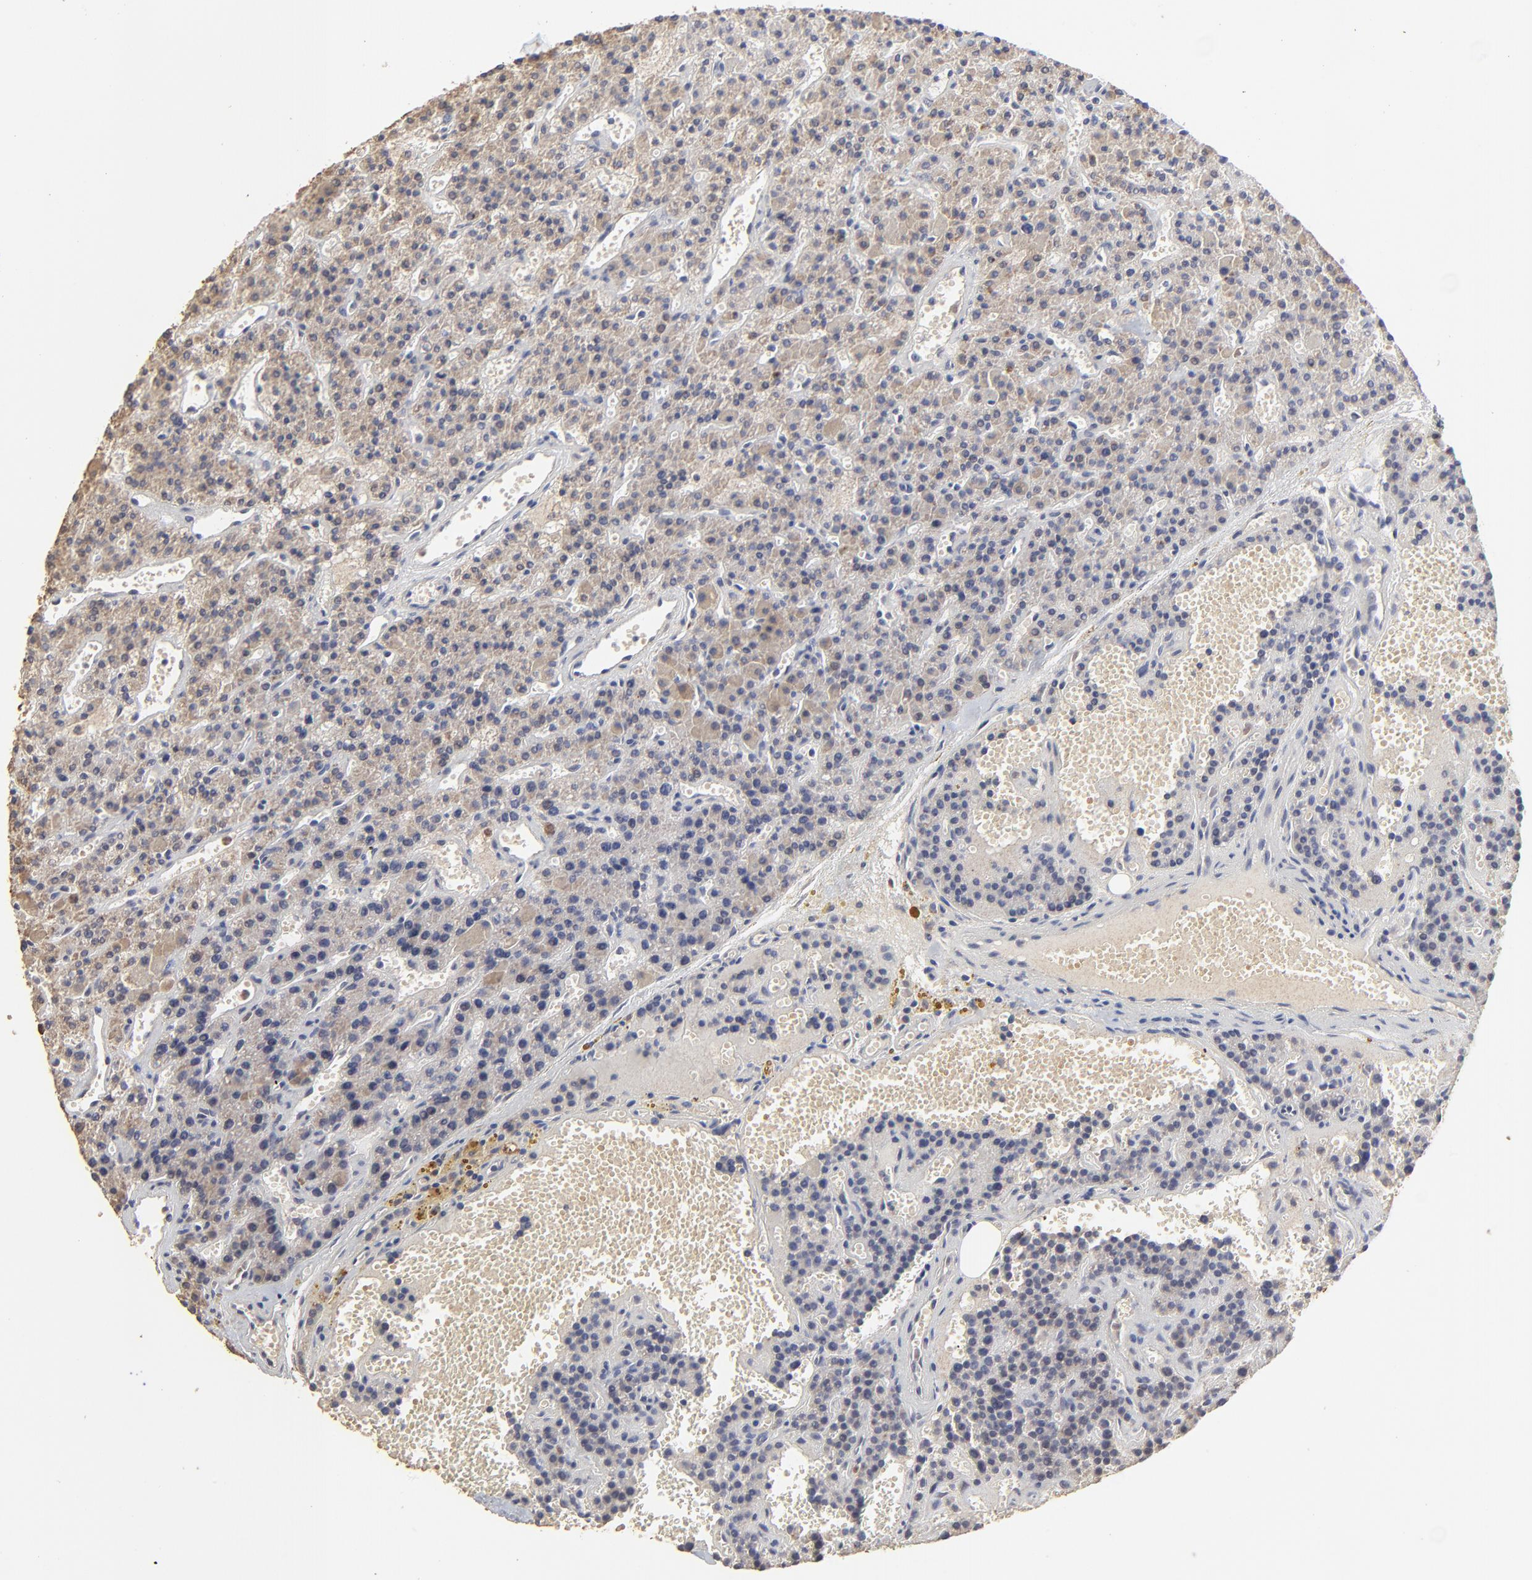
{"staining": {"intensity": "weak", "quantity": ">75%", "location": "cytoplasmic/membranous"}, "tissue": "parathyroid gland", "cell_type": "Glandular cells", "image_type": "normal", "snomed": [{"axis": "morphology", "description": "Normal tissue, NOS"}, {"axis": "topography", "description": "Parathyroid gland"}], "caption": "Immunohistochemistry staining of normal parathyroid gland, which shows low levels of weak cytoplasmic/membranous expression in about >75% of glandular cells indicating weak cytoplasmic/membranous protein expression. The staining was performed using DAB (brown) for protein detection and nuclei were counterstained in hematoxylin (blue).", "gene": "LGALS3", "patient": {"sex": "male", "age": 25}}